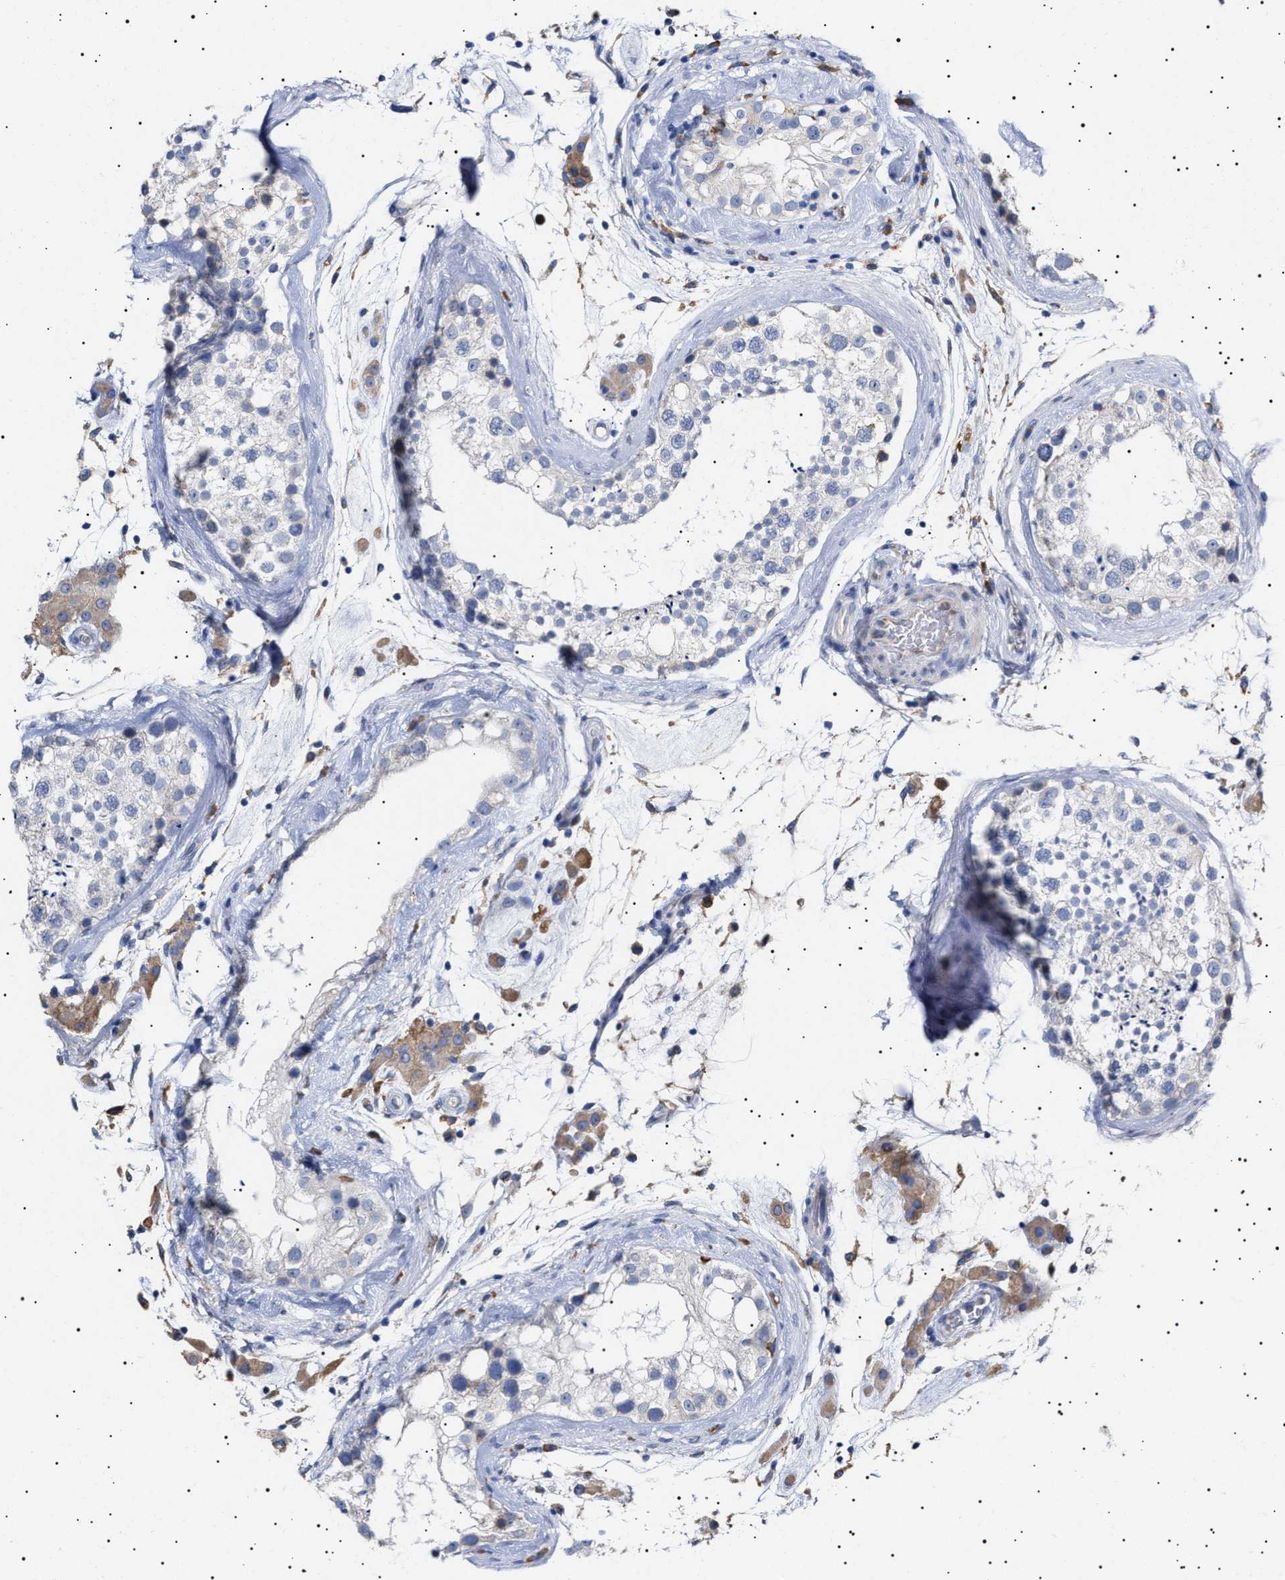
{"staining": {"intensity": "negative", "quantity": "none", "location": "none"}, "tissue": "testis", "cell_type": "Cells in seminiferous ducts", "image_type": "normal", "snomed": [{"axis": "morphology", "description": "Normal tissue, NOS"}, {"axis": "topography", "description": "Testis"}], "caption": "IHC micrograph of unremarkable testis: testis stained with DAB (3,3'-diaminobenzidine) demonstrates no significant protein positivity in cells in seminiferous ducts.", "gene": "ERCC6L2", "patient": {"sex": "male", "age": 46}}